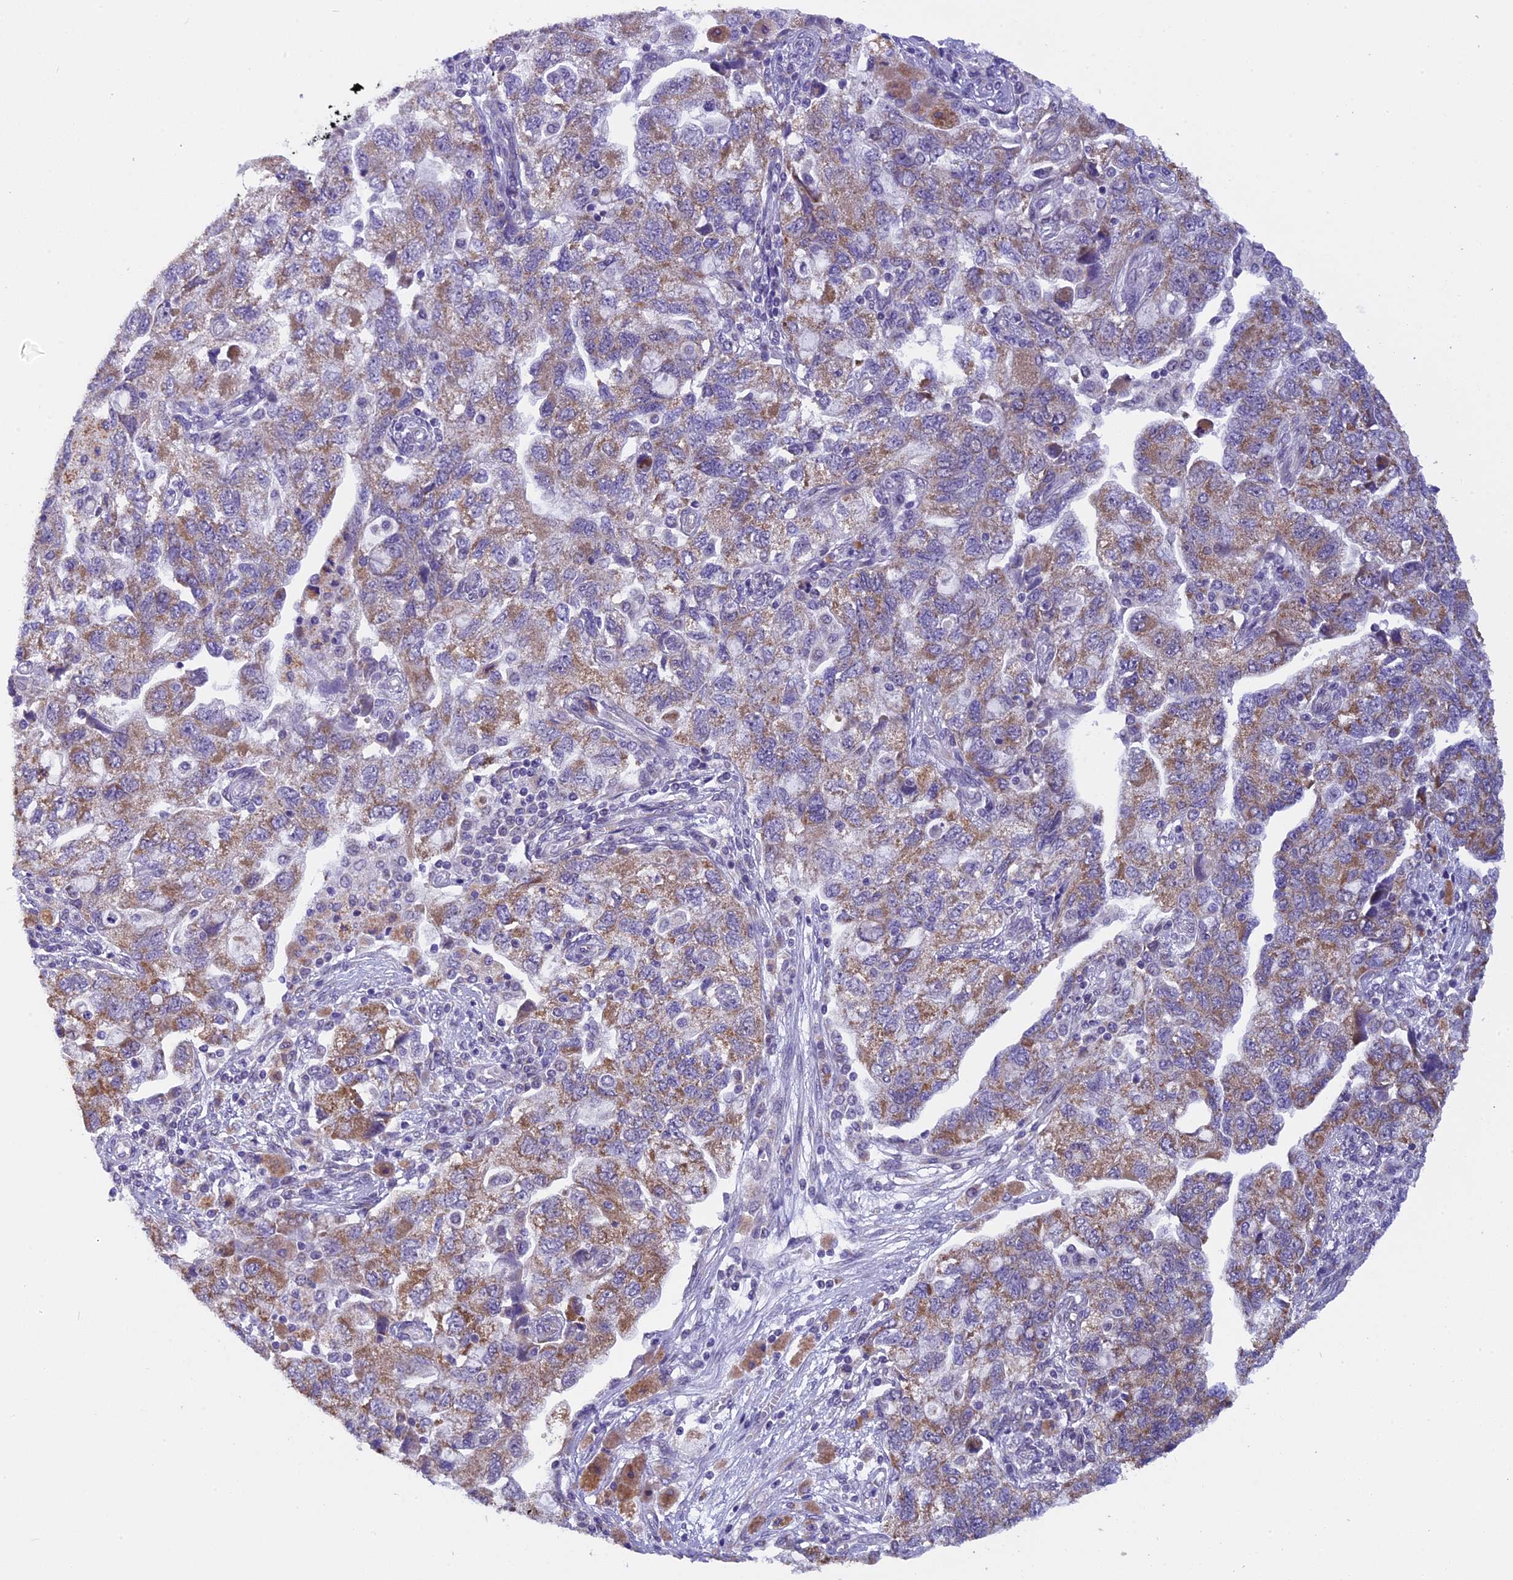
{"staining": {"intensity": "moderate", "quantity": ">75%", "location": "cytoplasmic/membranous"}, "tissue": "ovarian cancer", "cell_type": "Tumor cells", "image_type": "cancer", "snomed": [{"axis": "morphology", "description": "Carcinoma, NOS"}, {"axis": "morphology", "description": "Cystadenocarcinoma, serous, NOS"}, {"axis": "topography", "description": "Ovary"}], "caption": "A histopathology image of human ovarian cancer (serous cystadenocarcinoma) stained for a protein demonstrates moderate cytoplasmic/membranous brown staining in tumor cells.", "gene": "ZNF317", "patient": {"sex": "female", "age": 69}}